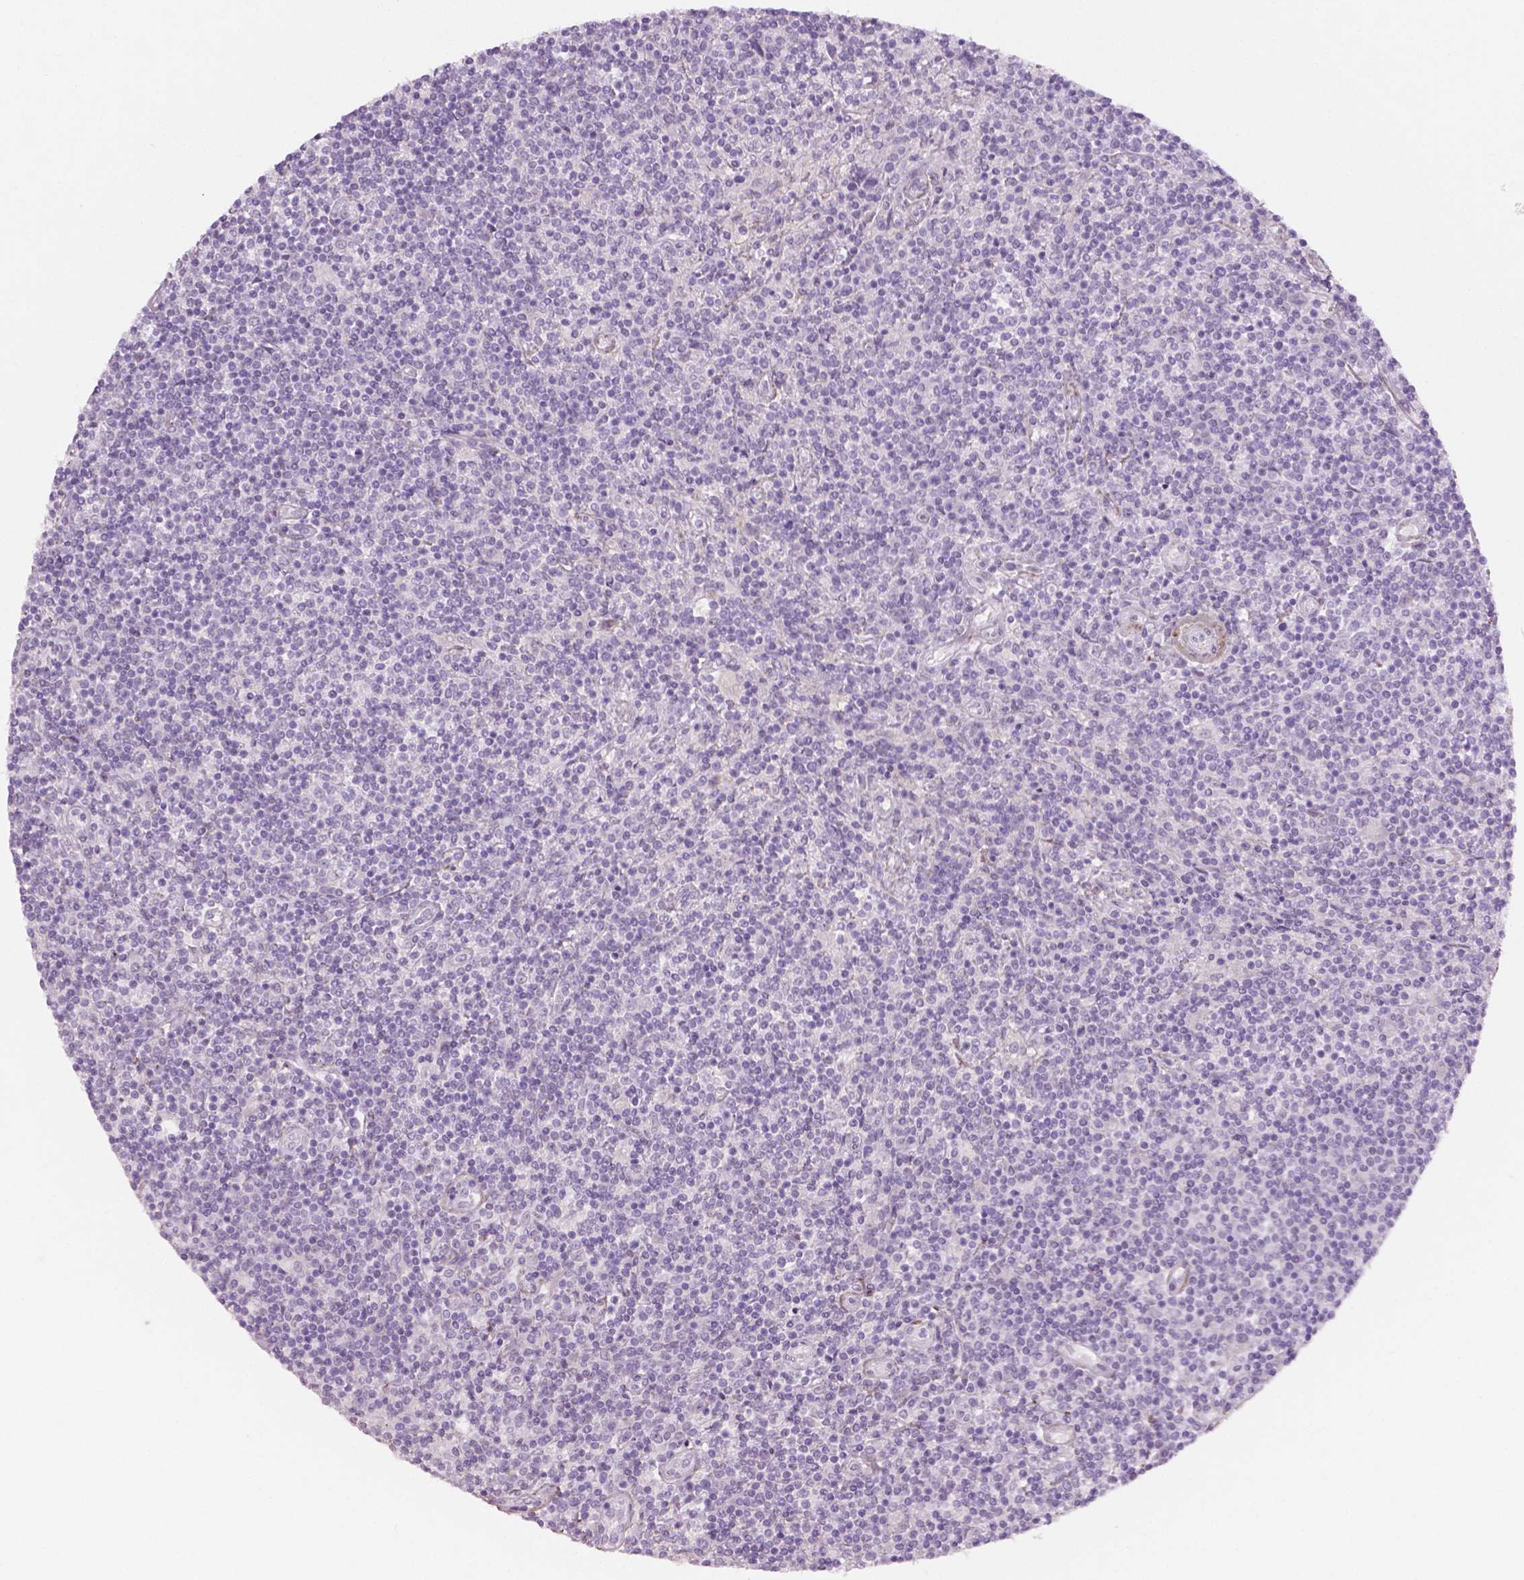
{"staining": {"intensity": "negative", "quantity": "none", "location": "none"}, "tissue": "lymphoma", "cell_type": "Tumor cells", "image_type": "cancer", "snomed": [{"axis": "morphology", "description": "Hodgkin's disease, NOS"}, {"axis": "topography", "description": "Lymph node"}], "caption": "Tumor cells show no significant protein staining in lymphoma.", "gene": "DLG2", "patient": {"sex": "male", "age": 40}}